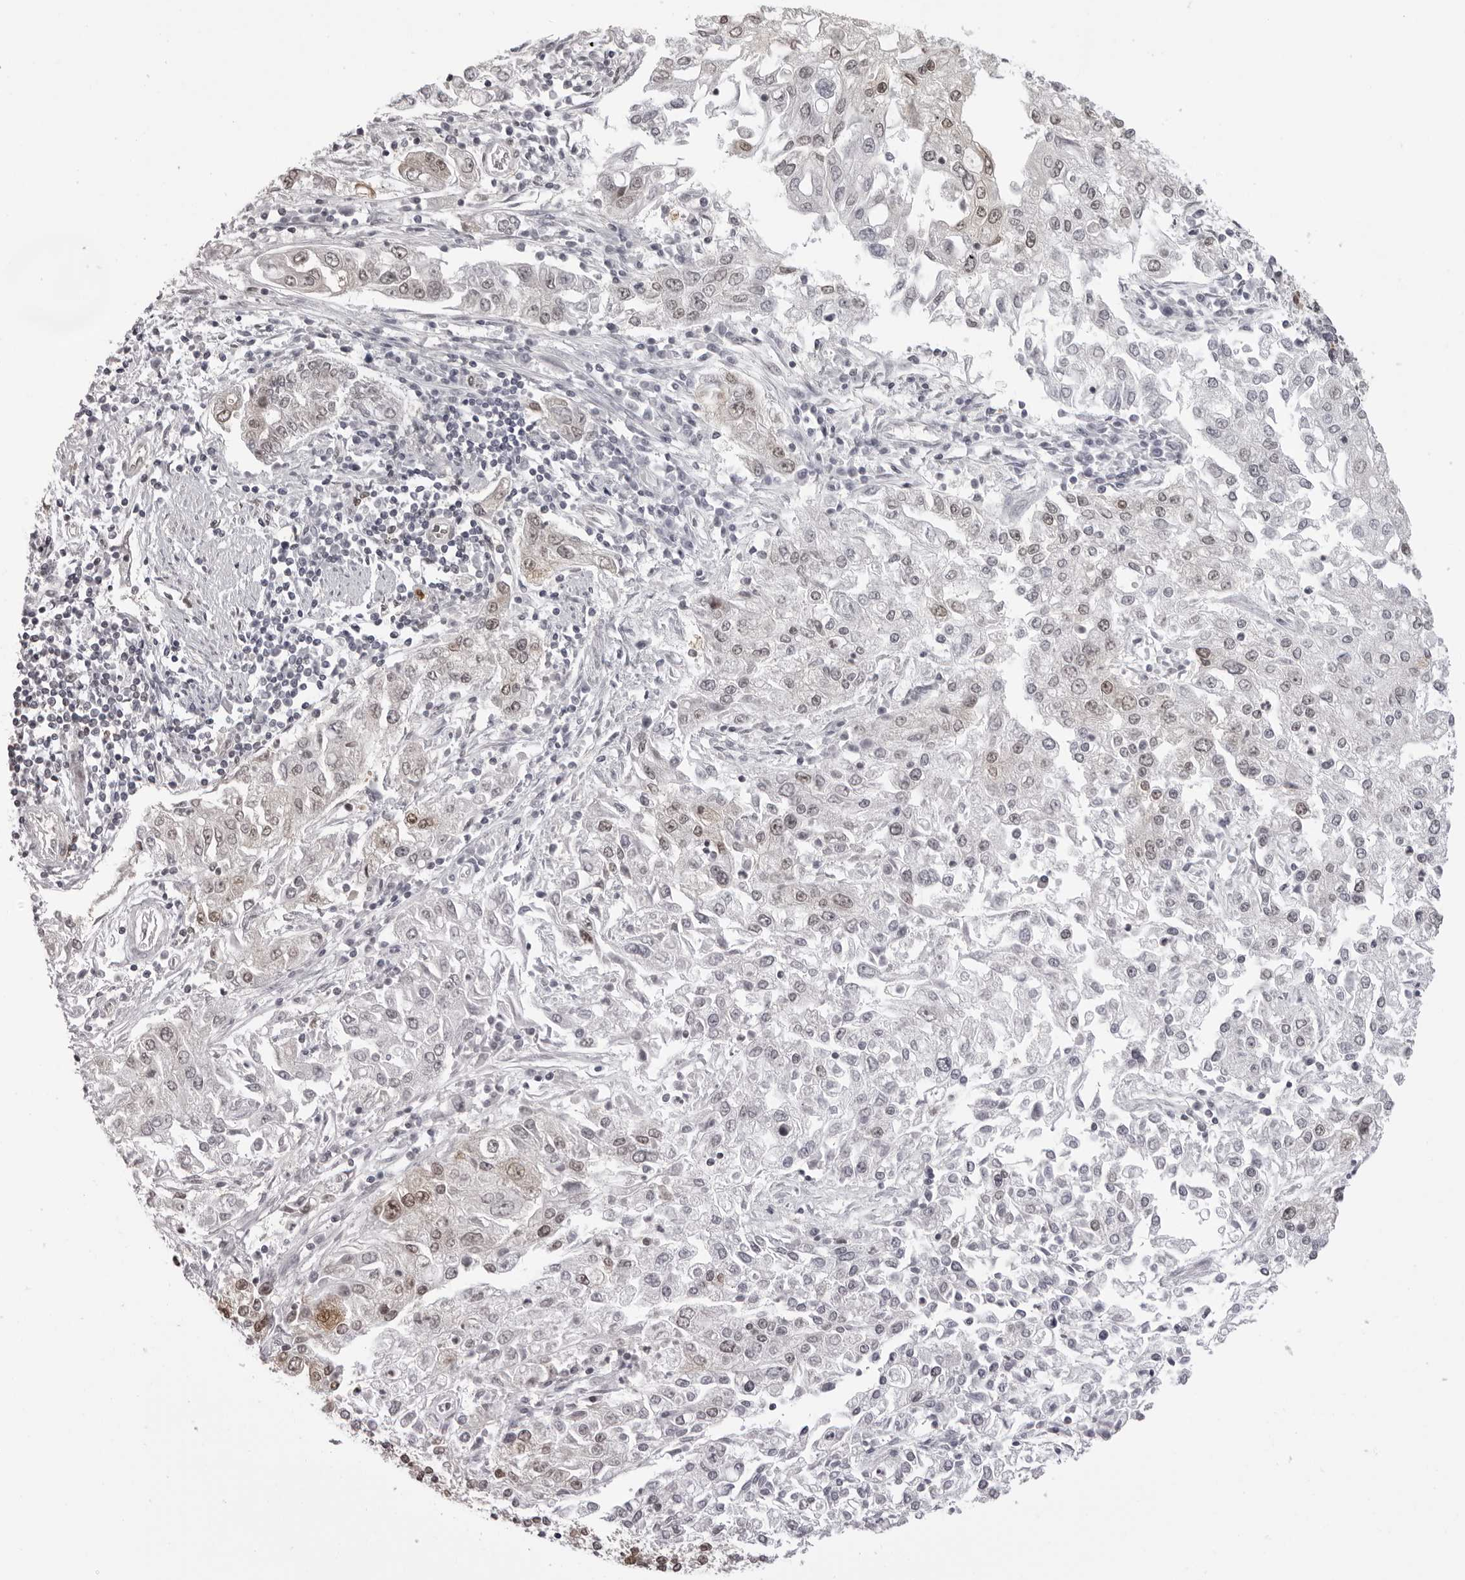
{"staining": {"intensity": "moderate", "quantity": "<25%", "location": "nuclear"}, "tissue": "endometrial cancer", "cell_type": "Tumor cells", "image_type": "cancer", "snomed": [{"axis": "morphology", "description": "Adenocarcinoma, NOS"}, {"axis": "topography", "description": "Endometrium"}], "caption": "Immunohistochemistry (IHC) micrograph of neoplastic tissue: human endometrial cancer stained using IHC exhibits low levels of moderate protein expression localized specifically in the nuclear of tumor cells, appearing as a nuclear brown color.", "gene": "HSPA4", "patient": {"sex": "female", "age": 49}}